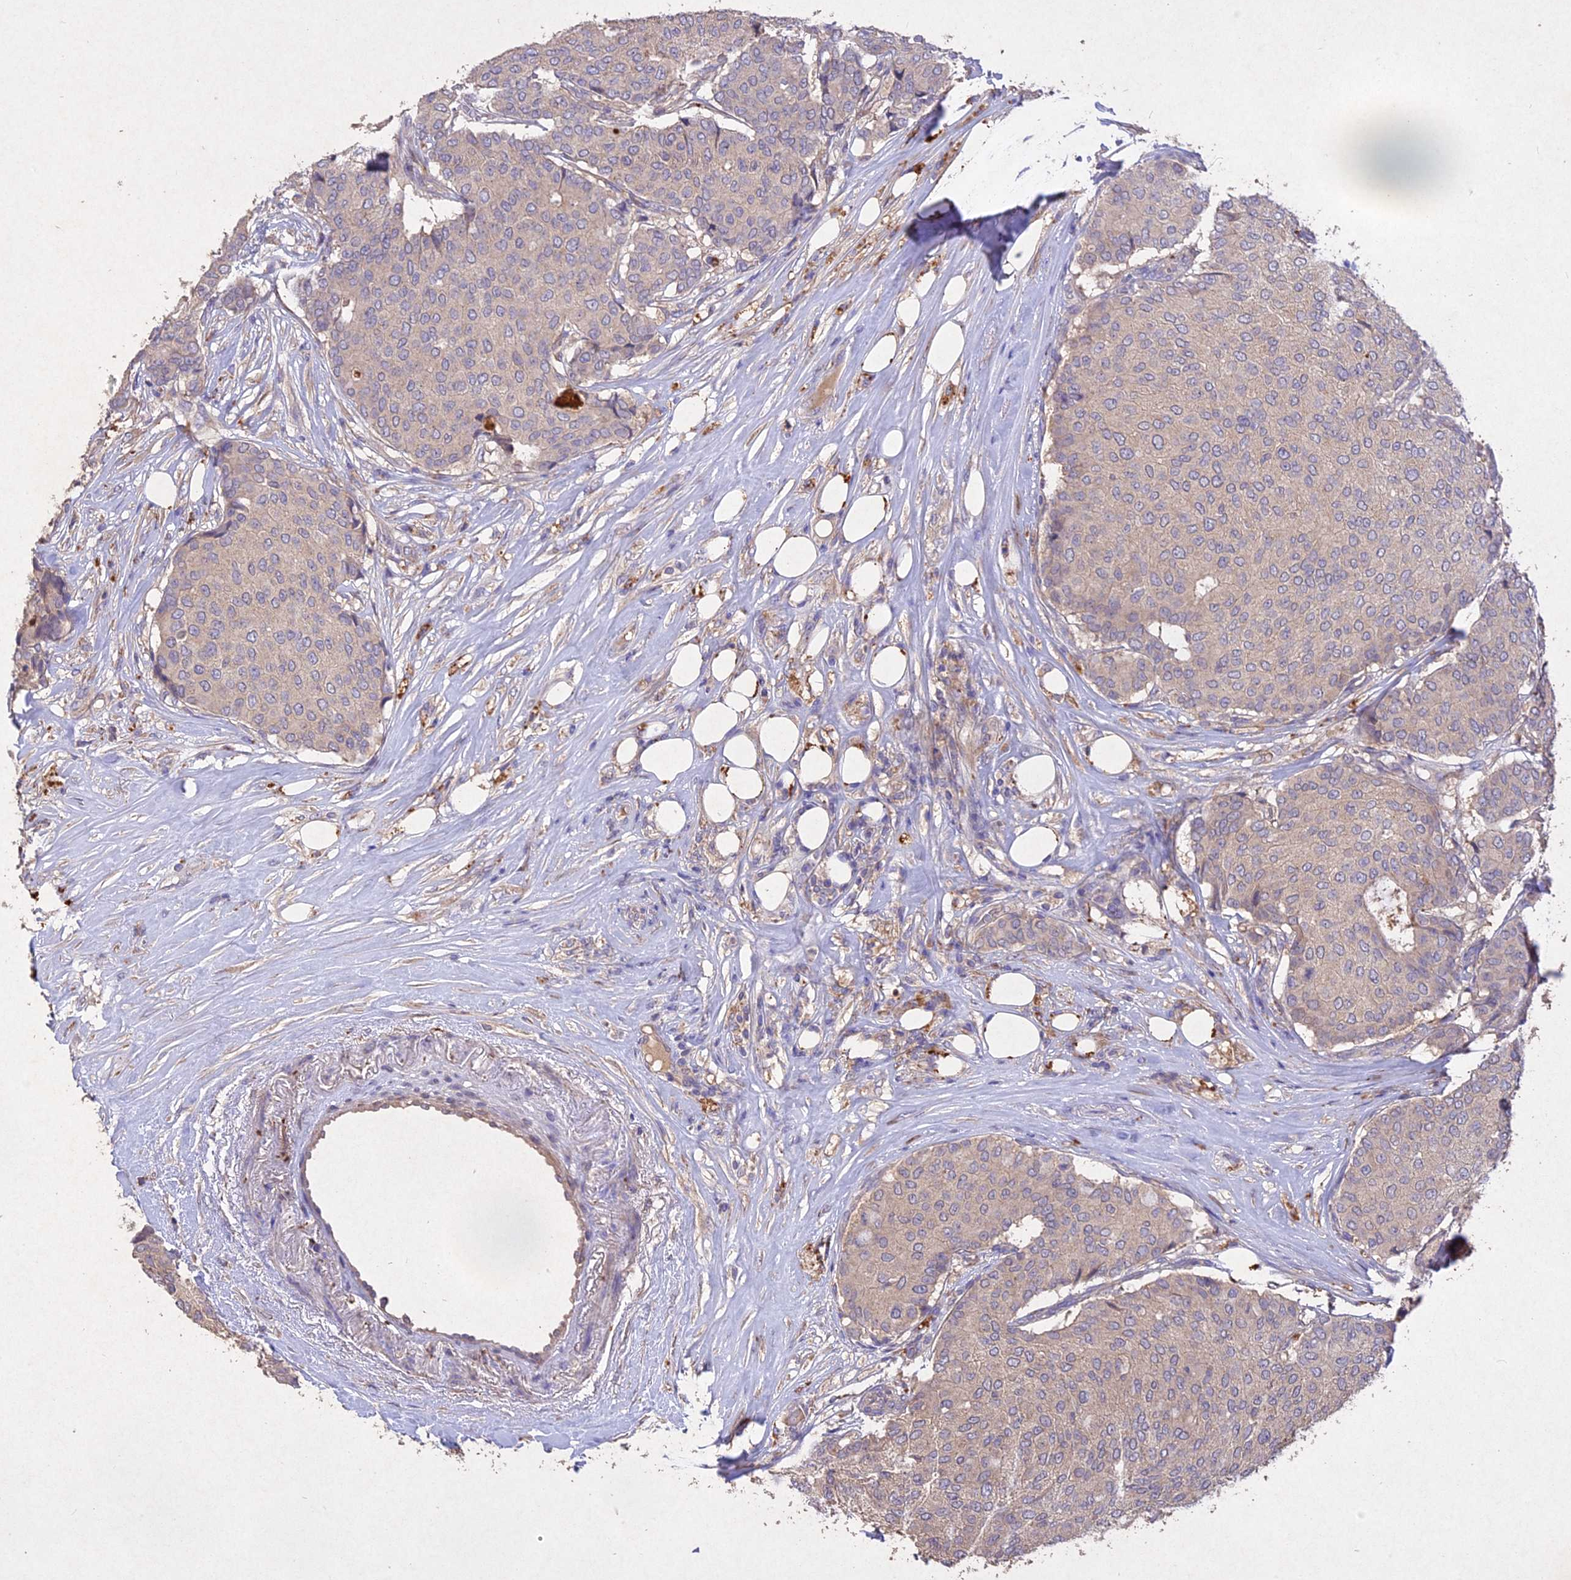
{"staining": {"intensity": "negative", "quantity": "none", "location": "none"}, "tissue": "breast cancer", "cell_type": "Tumor cells", "image_type": "cancer", "snomed": [{"axis": "morphology", "description": "Duct carcinoma"}, {"axis": "topography", "description": "Breast"}], "caption": "This is an immunohistochemistry micrograph of human infiltrating ductal carcinoma (breast). There is no positivity in tumor cells.", "gene": "SLC26A4", "patient": {"sex": "female", "age": 75}}